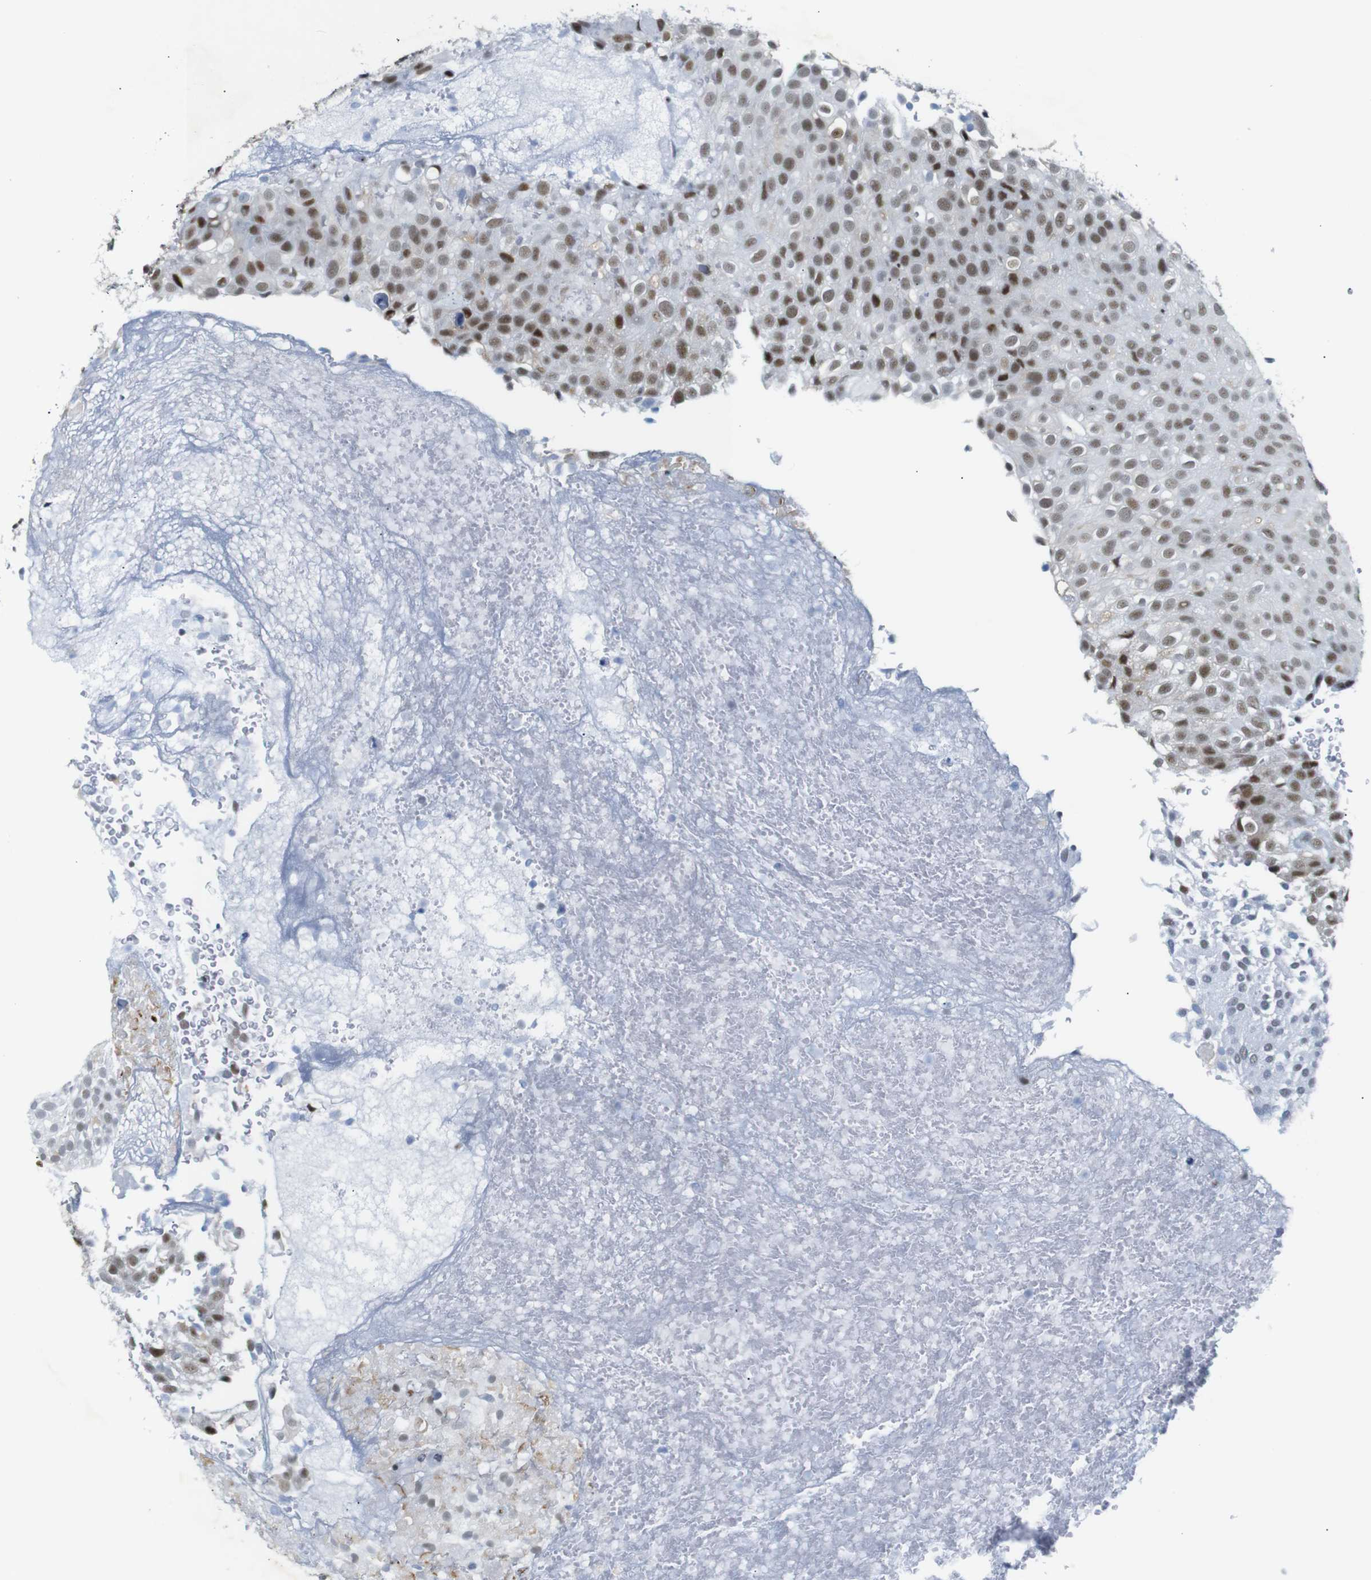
{"staining": {"intensity": "moderate", "quantity": ">75%", "location": "cytoplasmic/membranous,nuclear"}, "tissue": "urothelial cancer", "cell_type": "Tumor cells", "image_type": "cancer", "snomed": [{"axis": "morphology", "description": "Urothelial carcinoma, Low grade"}, {"axis": "topography", "description": "Urinary bladder"}], "caption": "Low-grade urothelial carcinoma tissue displays moderate cytoplasmic/membranous and nuclear expression in about >75% of tumor cells", "gene": "TRA2B", "patient": {"sex": "male", "age": 78}}